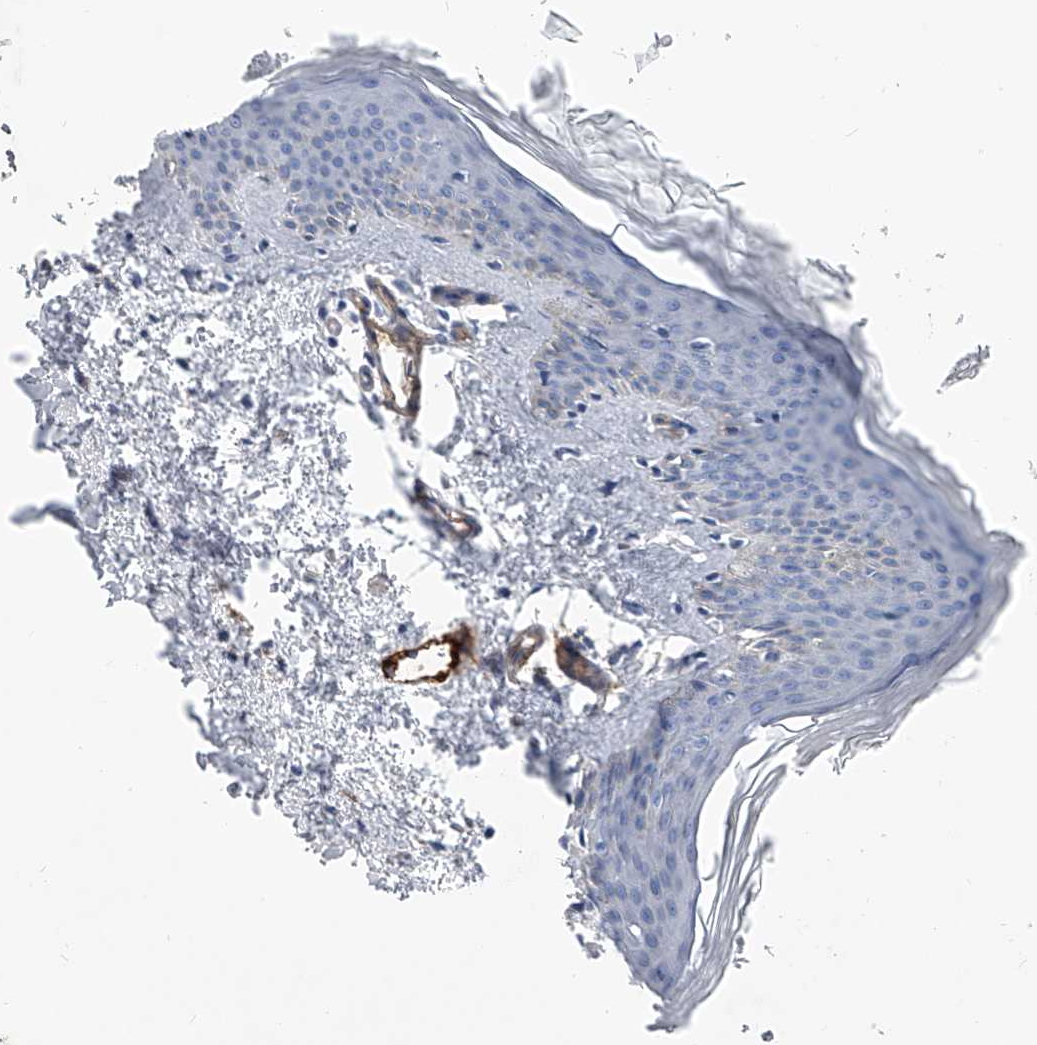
{"staining": {"intensity": "negative", "quantity": "none", "location": "none"}, "tissue": "skin", "cell_type": "Fibroblasts", "image_type": "normal", "snomed": [{"axis": "morphology", "description": "Normal tissue, NOS"}, {"axis": "topography", "description": "Skin"}], "caption": "There is no significant positivity in fibroblasts of skin. (DAB immunohistochemistry visualized using brightfield microscopy, high magnification).", "gene": "ALG14", "patient": {"sex": "female", "age": 27}}